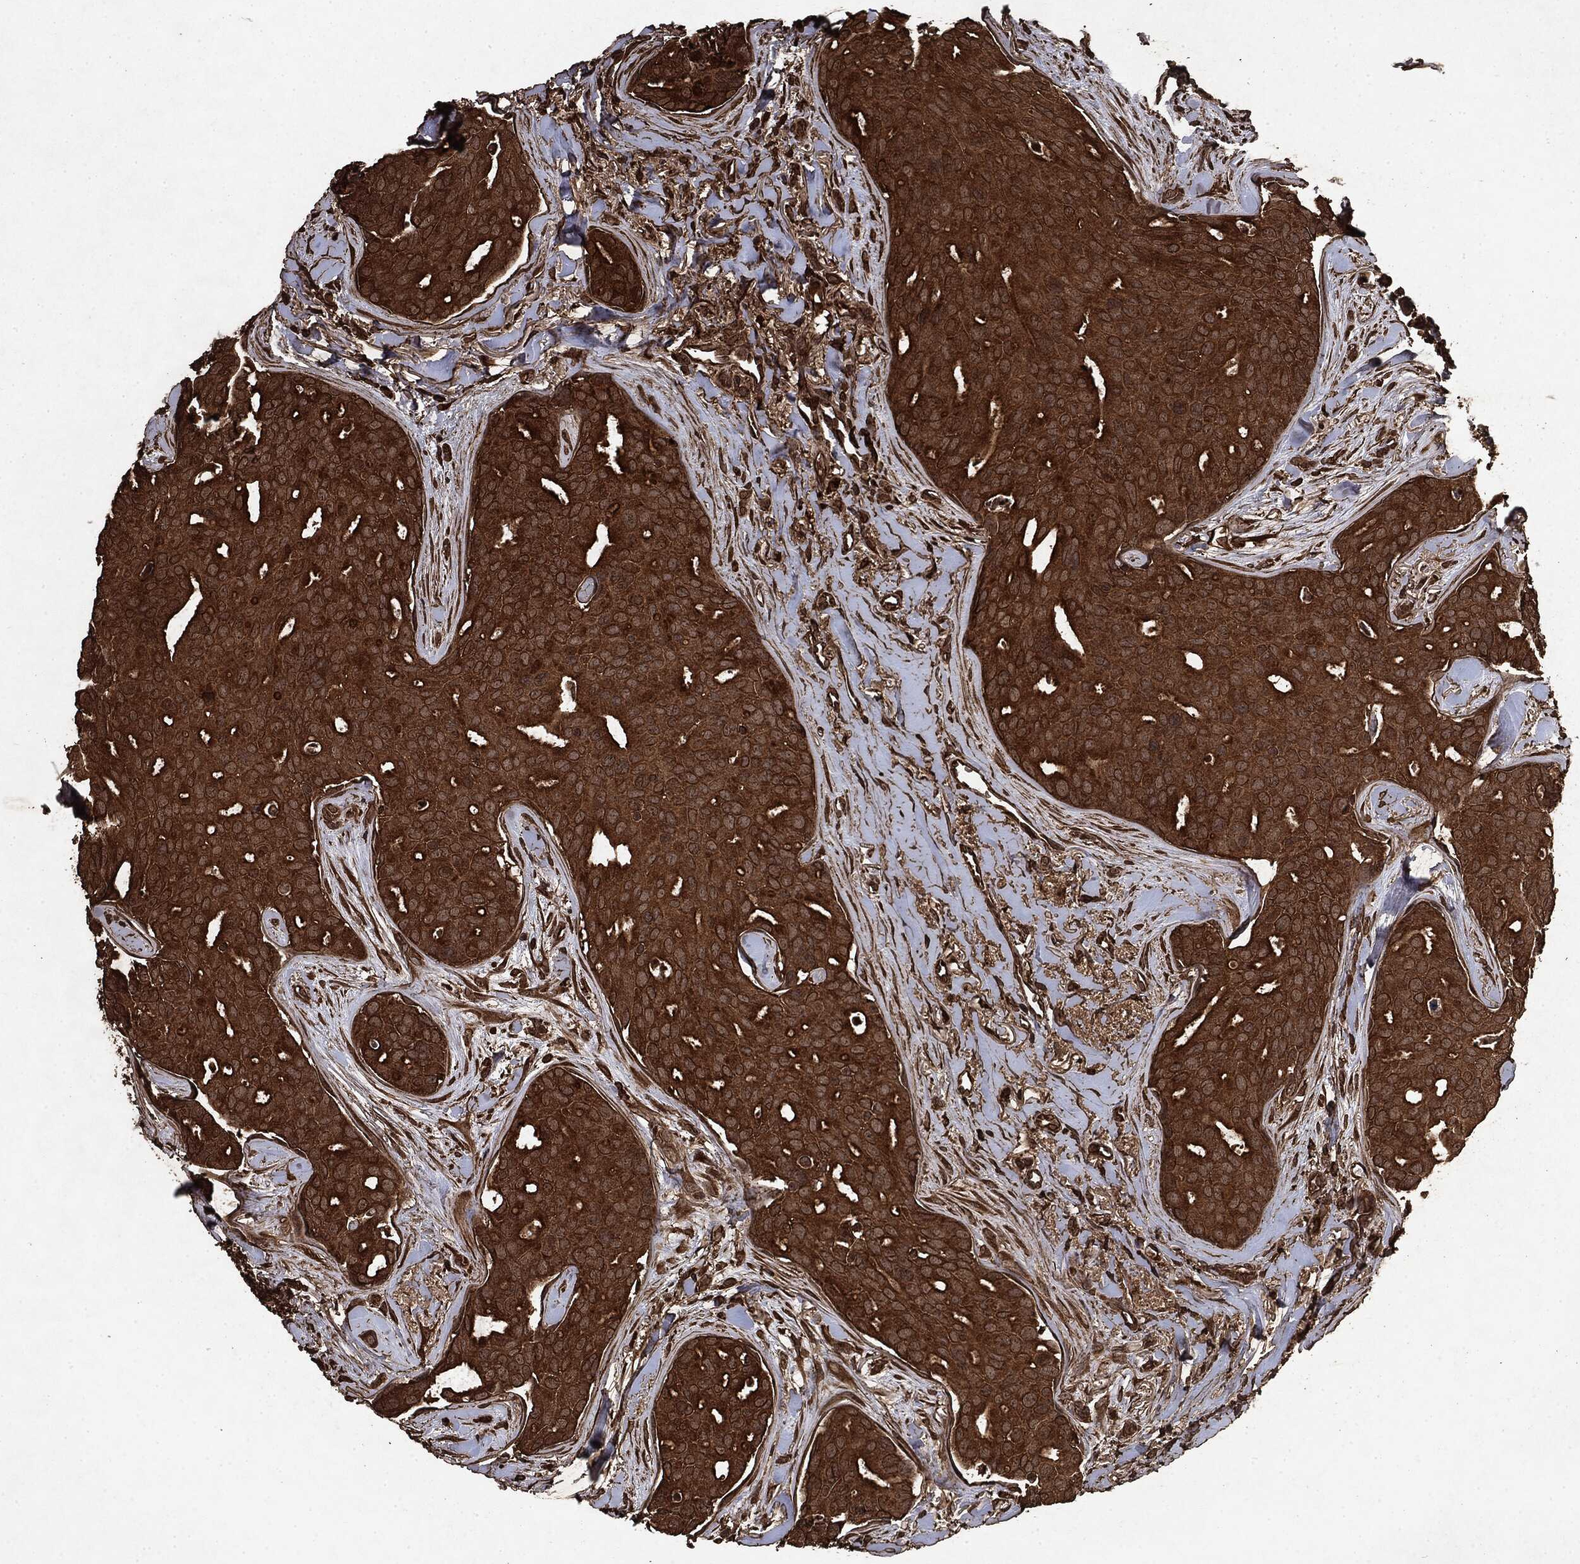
{"staining": {"intensity": "strong", "quantity": ">75%", "location": "cytoplasmic/membranous"}, "tissue": "breast cancer", "cell_type": "Tumor cells", "image_type": "cancer", "snomed": [{"axis": "morphology", "description": "Duct carcinoma"}, {"axis": "topography", "description": "Breast"}], "caption": "Breast intraductal carcinoma stained with a brown dye exhibits strong cytoplasmic/membranous positive expression in about >75% of tumor cells.", "gene": "ARAF", "patient": {"sex": "female", "age": 54}}